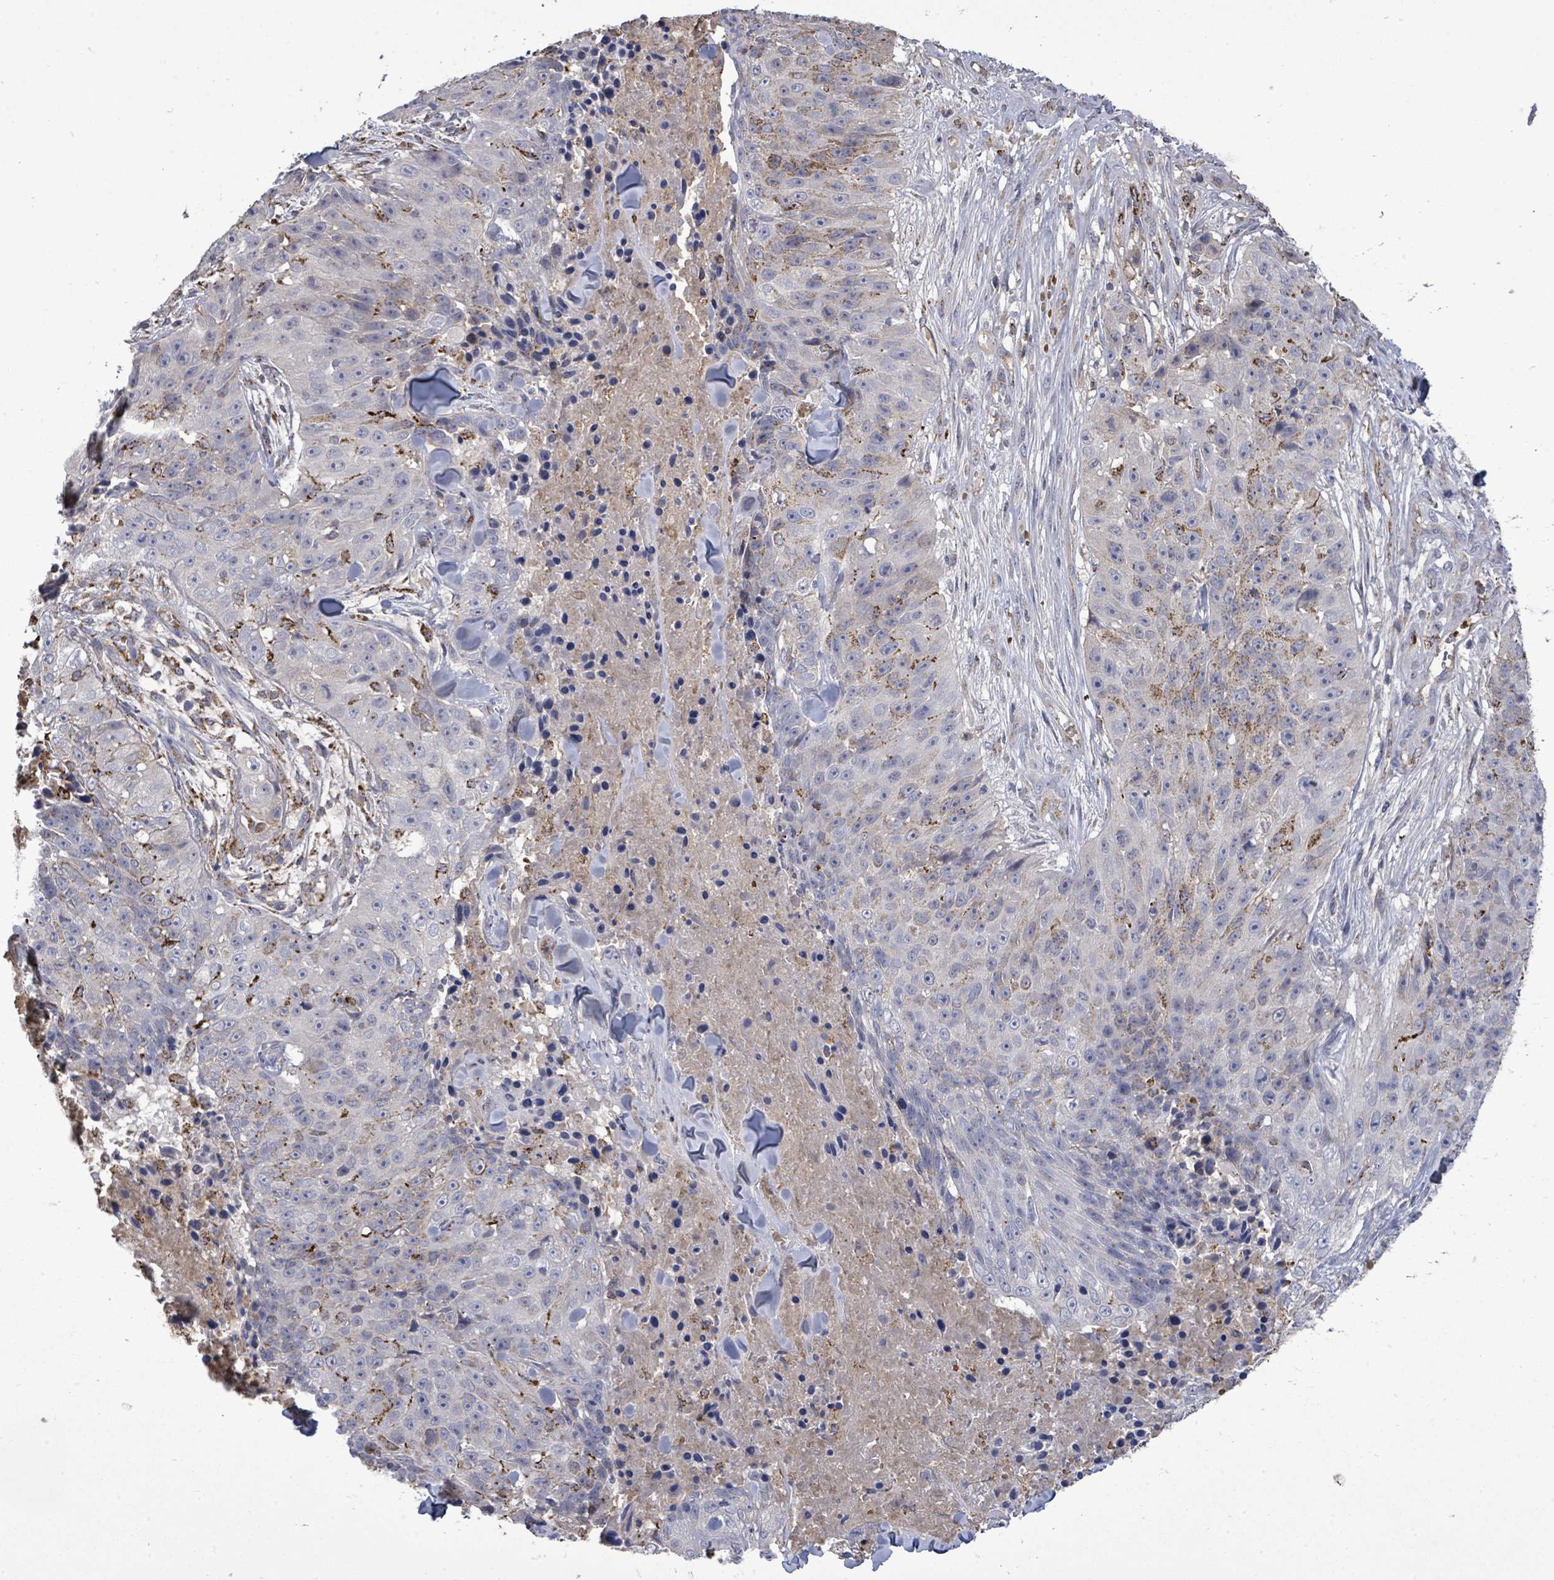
{"staining": {"intensity": "negative", "quantity": "none", "location": "none"}, "tissue": "skin cancer", "cell_type": "Tumor cells", "image_type": "cancer", "snomed": [{"axis": "morphology", "description": "Squamous cell carcinoma, NOS"}, {"axis": "topography", "description": "Skin"}], "caption": "DAB immunohistochemical staining of human skin cancer demonstrates no significant staining in tumor cells. Nuclei are stained in blue.", "gene": "MTMR12", "patient": {"sex": "female", "age": 87}}